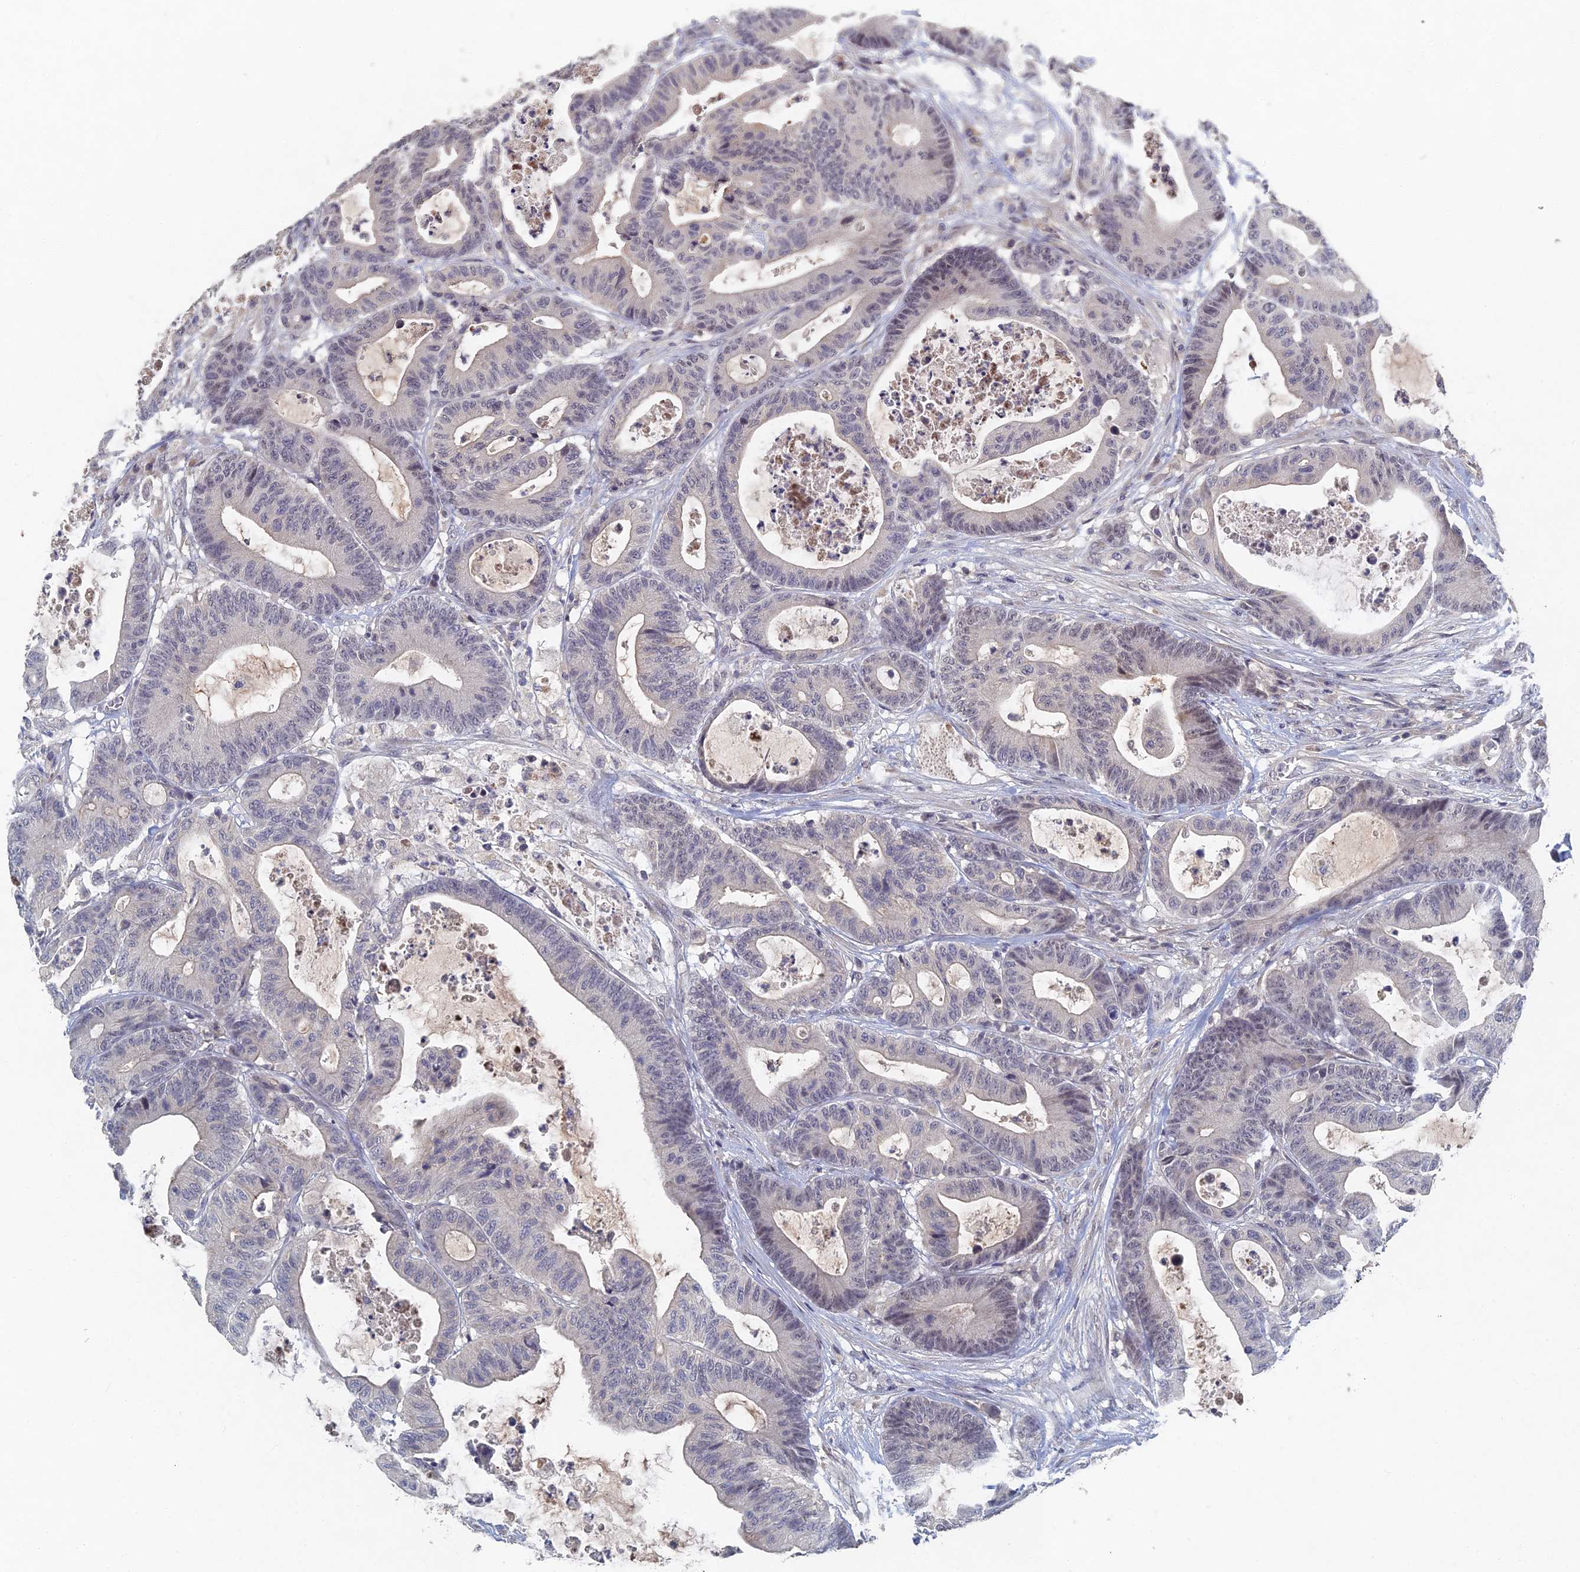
{"staining": {"intensity": "negative", "quantity": "none", "location": "none"}, "tissue": "colorectal cancer", "cell_type": "Tumor cells", "image_type": "cancer", "snomed": [{"axis": "morphology", "description": "Adenocarcinoma, NOS"}, {"axis": "topography", "description": "Colon"}], "caption": "A high-resolution micrograph shows immunohistochemistry staining of adenocarcinoma (colorectal), which reveals no significant positivity in tumor cells. The staining is performed using DAB brown chromogen with nuclei counter-stained in using hematoxylin.", "gene": "GNA15", "patient": {"sex": "female", "age": 84}}